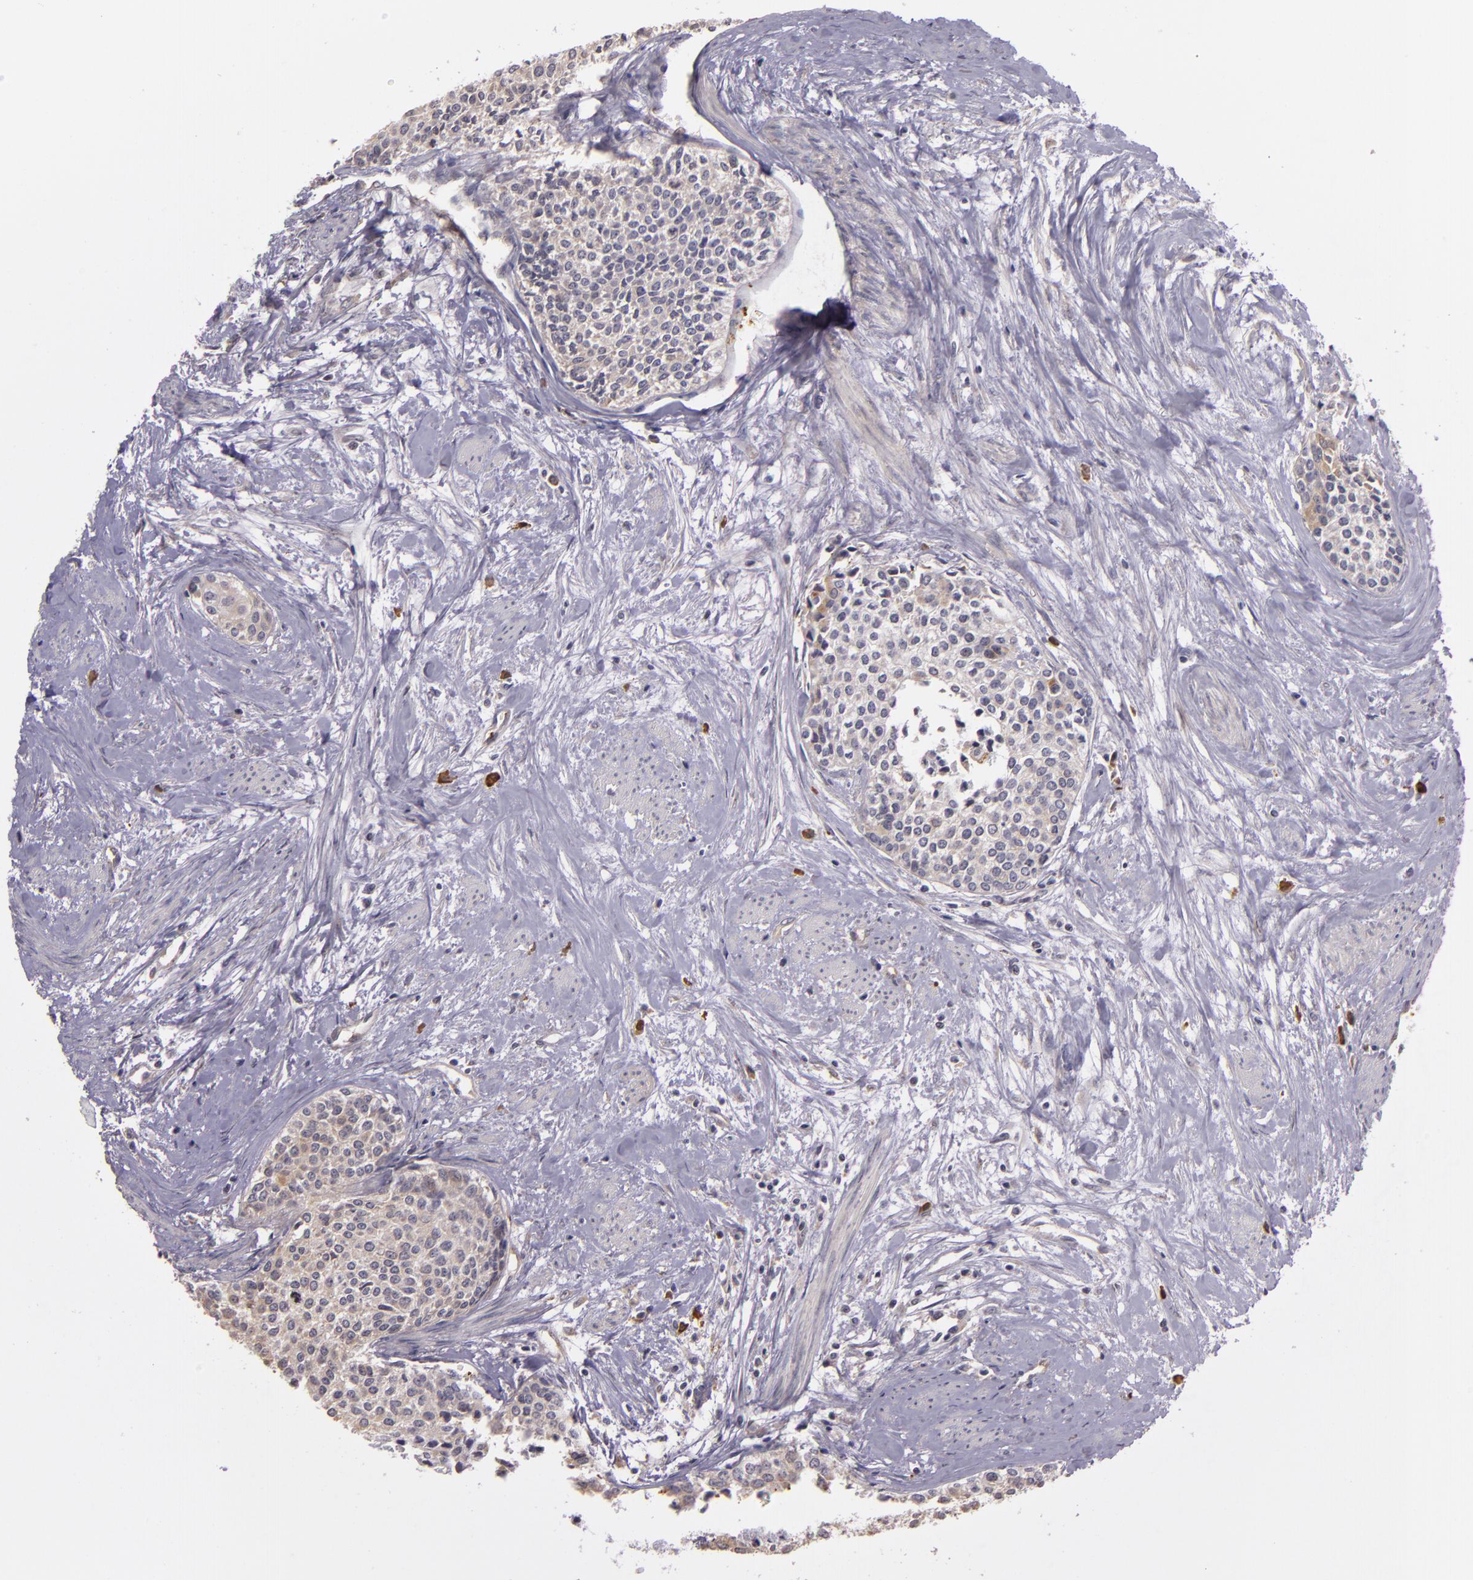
{"staining": {"intensity": "negative", "quantity": "none", "location": "none"}, "tissue": "urothelial cancer", "cell_type": "Tumor cells", "image_type": "cancer", "snomed": [{"axis": "morphology", "description": "Urothelial carcinoma, Low grade"}, {"axis": "topography", "description": "Urinary bladder"}], "caption": "Low-grade urothelial carcinoma stained for a protein using immunohistochemistry displays no expression tumor cells.", "gene": "SYTL4", "patient": {"sex": "female", "age": 73}}